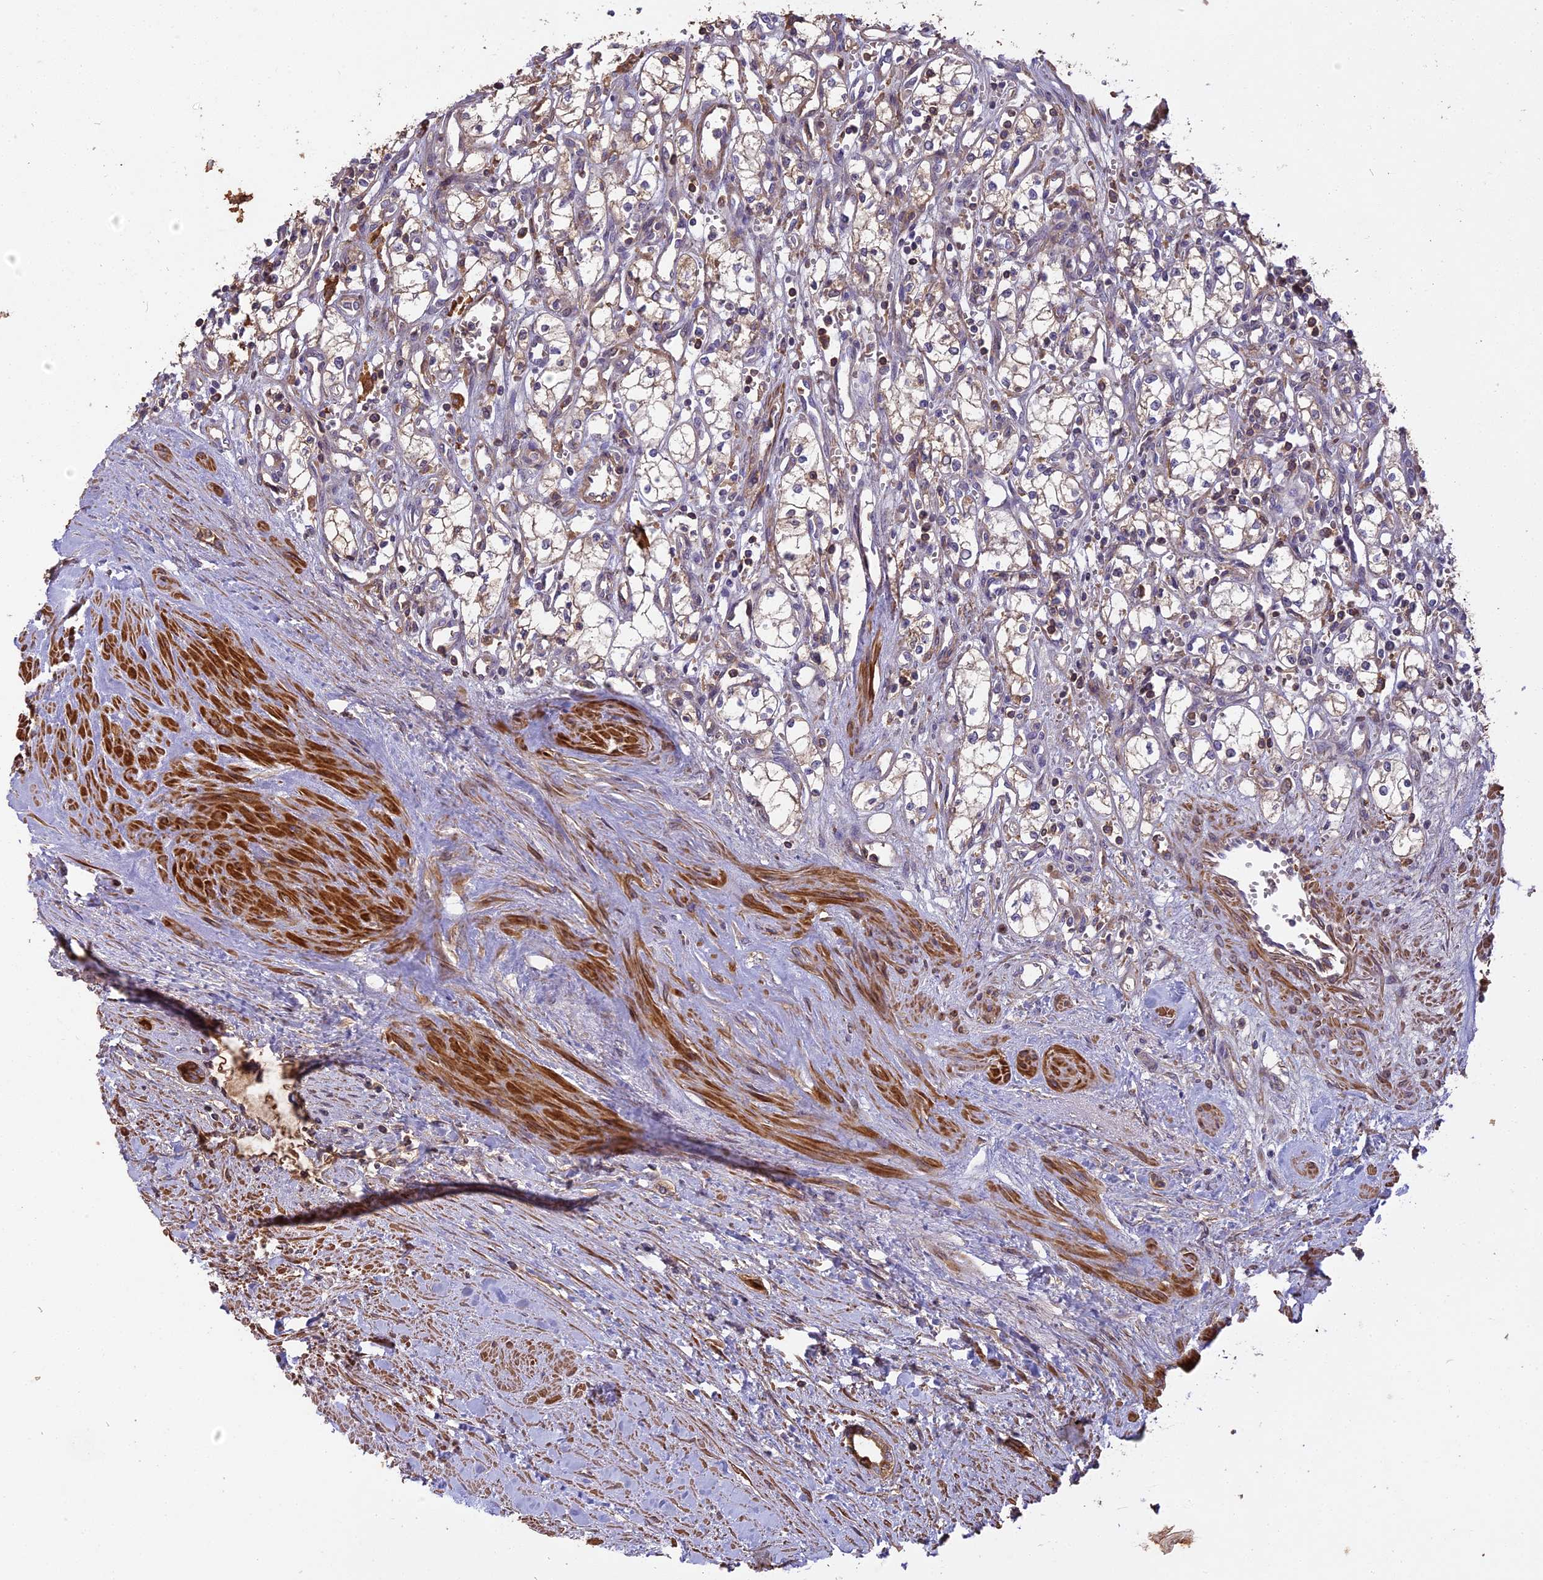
{"staining": {"intensity": "weak", "quantity": "25%-75%", "location": "cytoplasmic/membranous"}, "tissue": "renal cancer", "cell_type": "Tumor cells", "image_type": "cancer", "snomed": [{"axis": "morphology", "description": "Adenocarcinoma, NOS"}, {"axis": "topography", "description": "Kidney"}], "caption": "Protein analysis of renal cancer tissue shows weak cytoplasmic/membranous expression in about 25%-75% of tumor cells.", "gene": "ERMAP", "patient": {"sex": "male", "age": 59}}